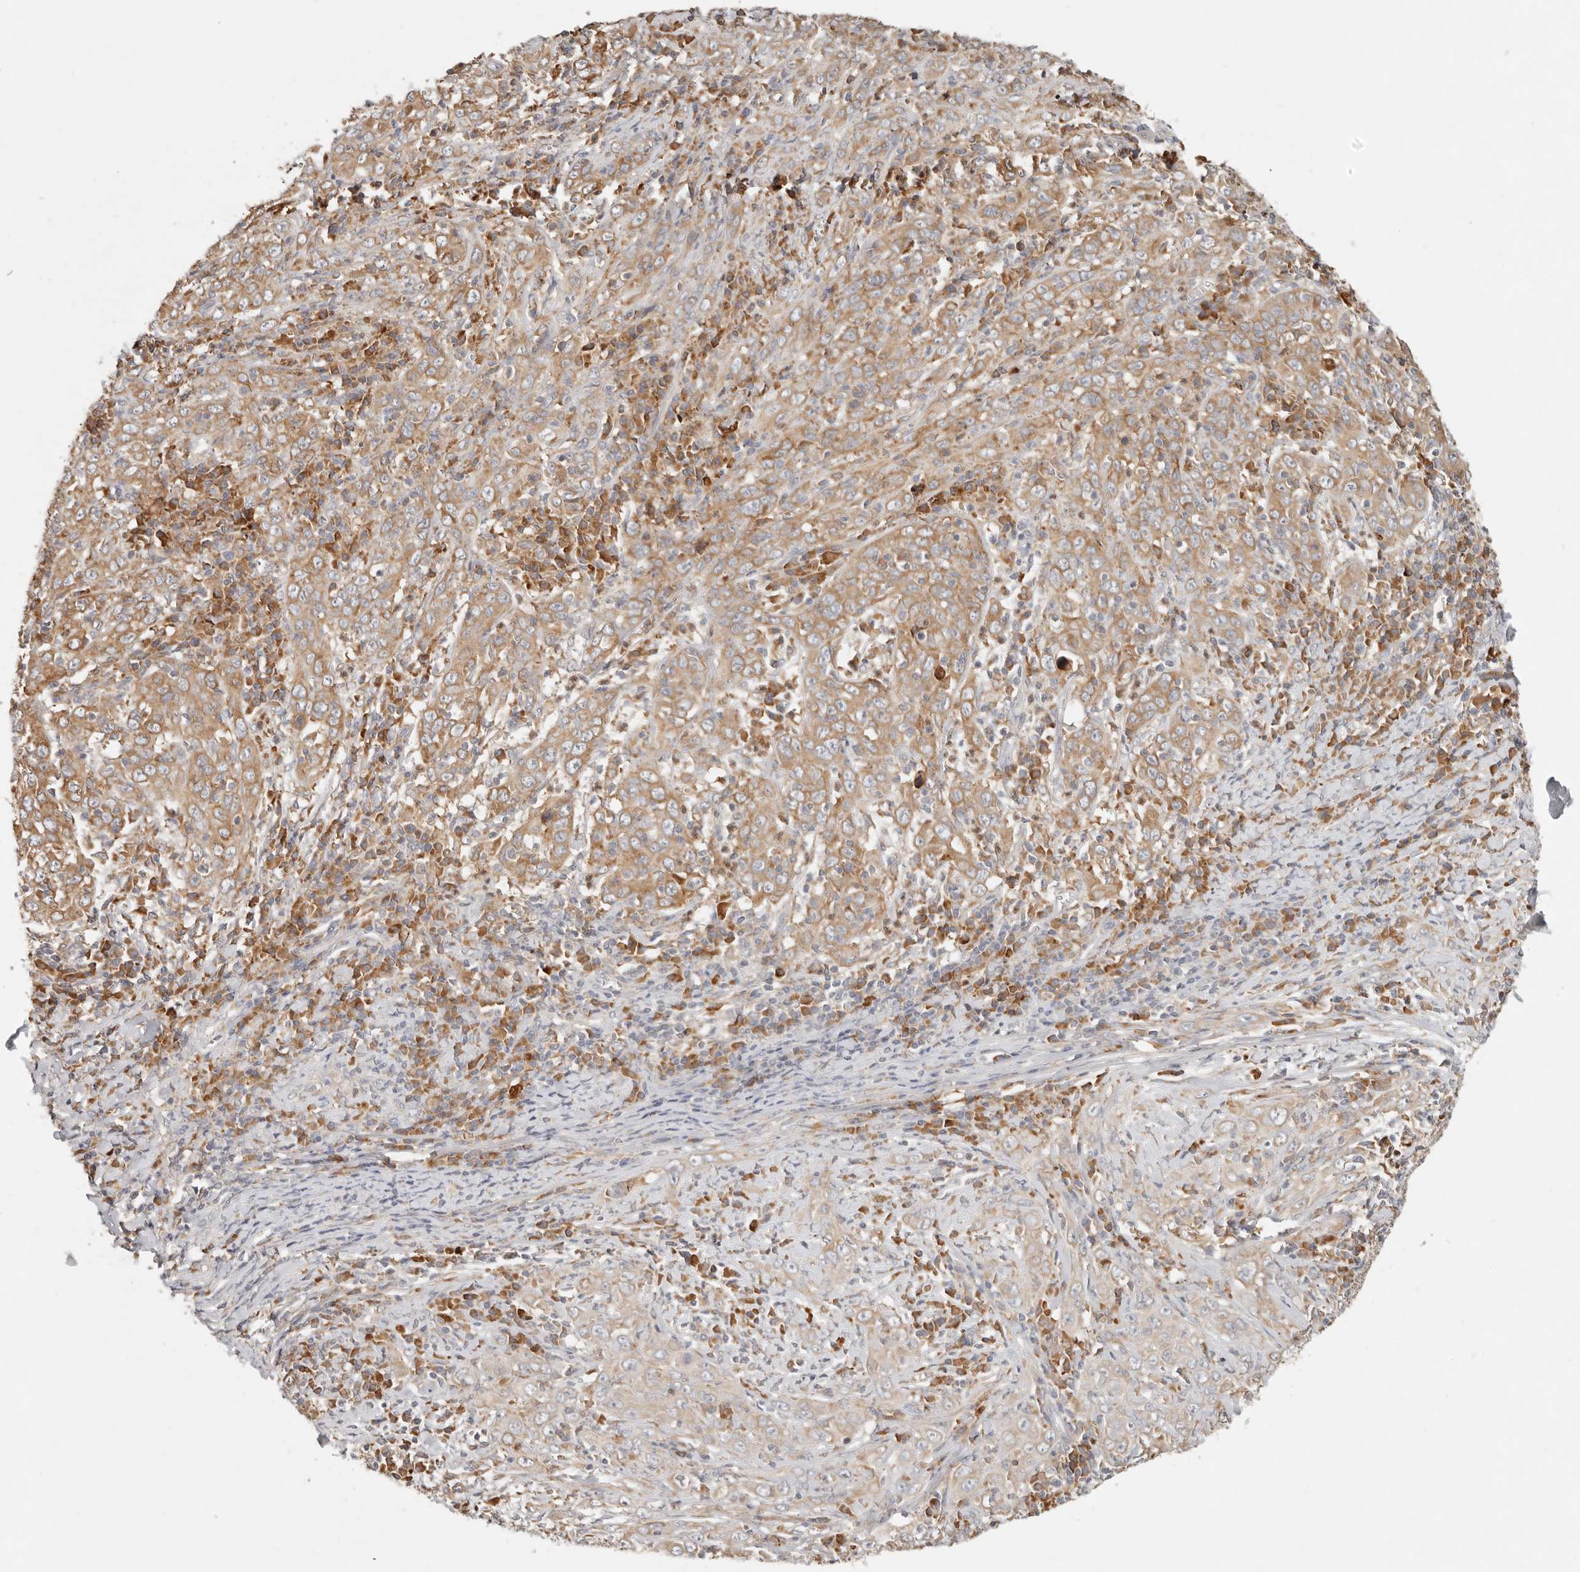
{"staining": {"intensity": "moderate", "quantity": ">75%", "location": "cytoplasmic/membranous"}, "tissue": "cervical cancer", "cell_type": "Tumor cells", "image_type": "cancer", "snomed": [{"axis": "morphology", "description": "Squamous cell carcinoma, NOS"}, {"axis": "topography", "description": "Cervix"}], "caption": "DAB (3,3'-diaminobenzidine) immunohistochemical staining of human cervical squamous cell carcinoma shows moderate cytoplasmic/membranous protein expression in about >75% of tumor cells.", "gene": "ARHGEF10L", "patient": {"sex": "female", "age": 46}}